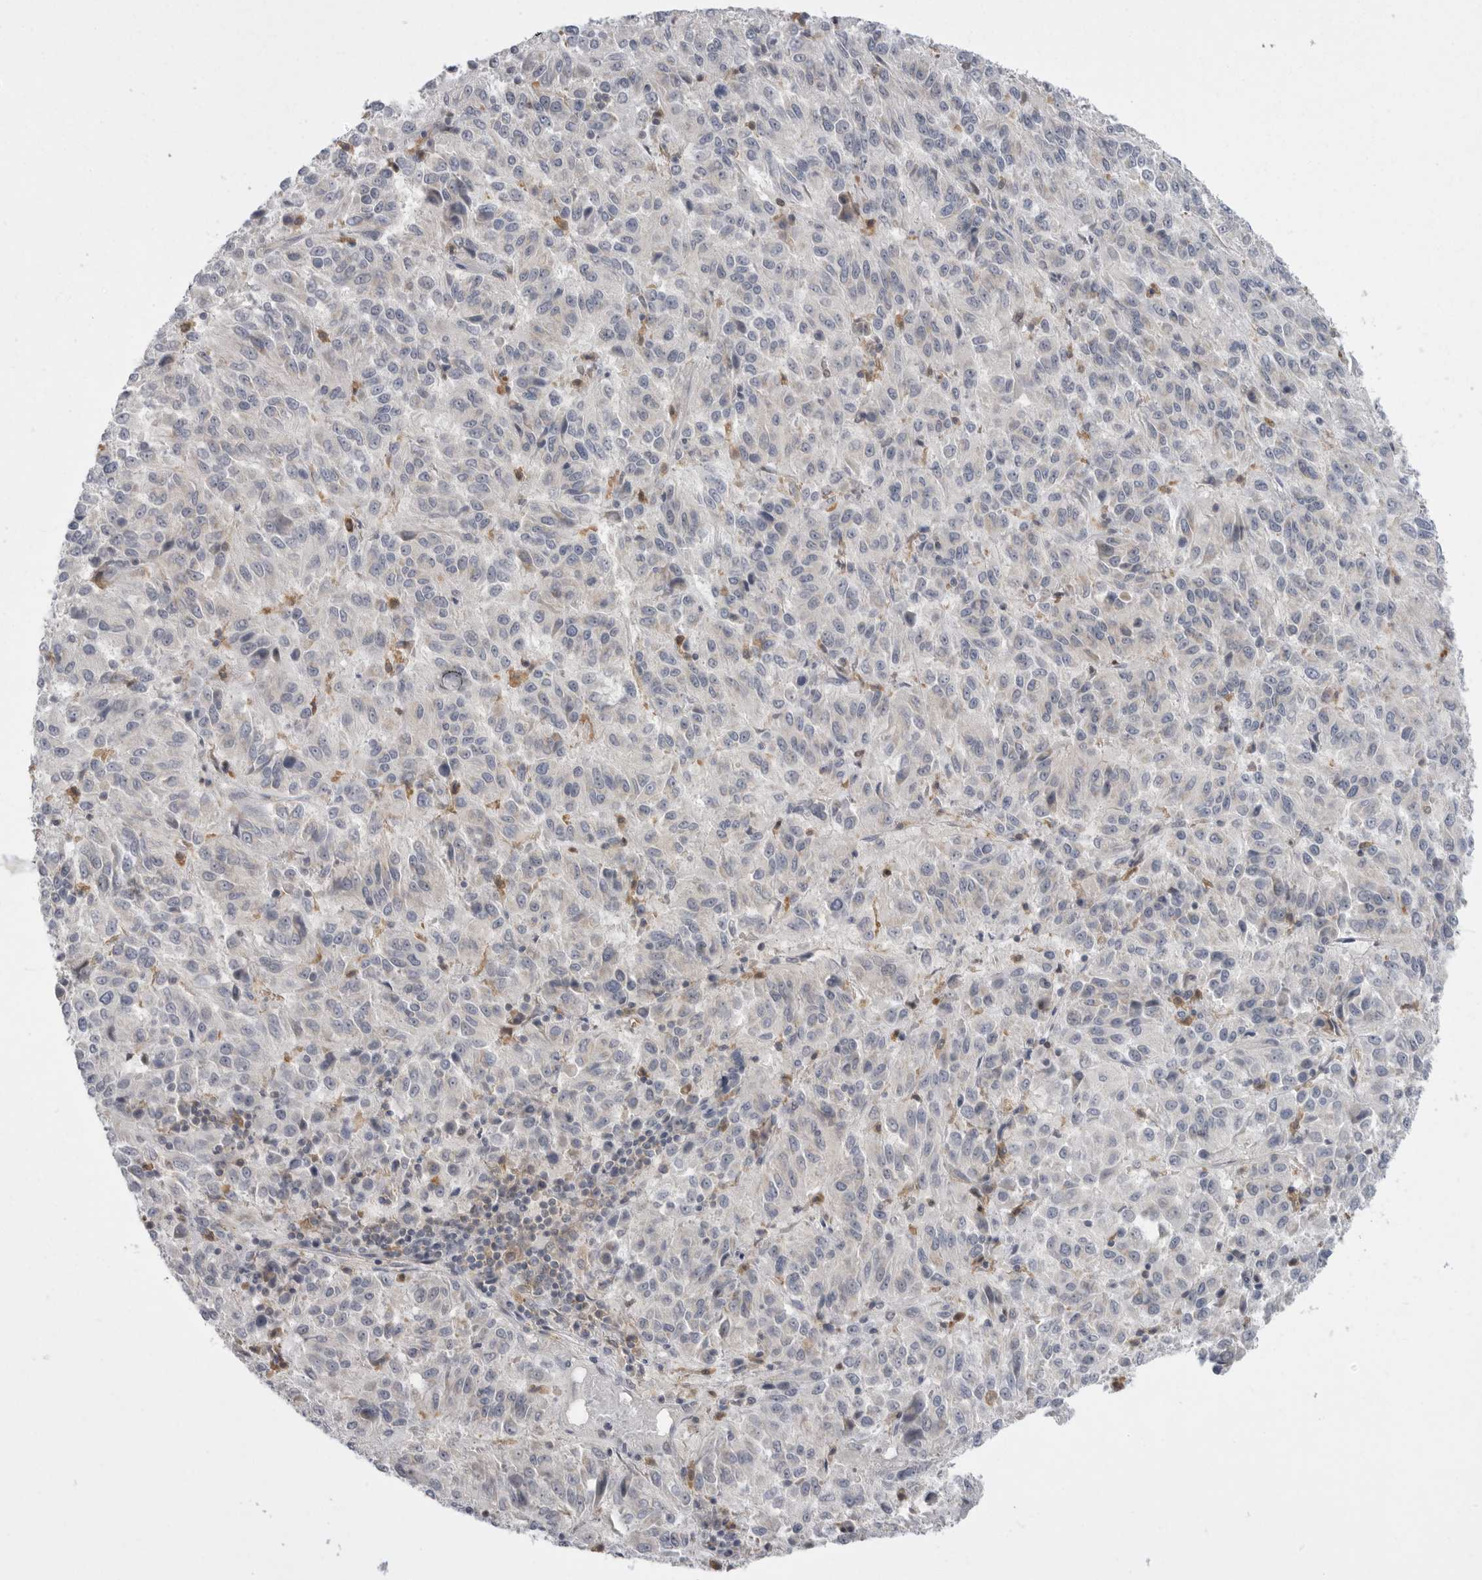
{"staining": {"intensity": "negative", "quantity": "none", "location": "none"}, "tissue": "melanoma", "cell_type": "Tumor cells", "image_type": "cancer", "snomed": [{"axis": "morphology", "description": "Malignant melanoma, Metastatic site"}, {"axis": "topography", "description": "Lung"}], "caption": "This is an immunohistochemistry (IHC) micrograph of melanoma. There is no staining in tumor cells.", "gene": "KYAT3", "patient": {"sex": "male", "age": 64}}